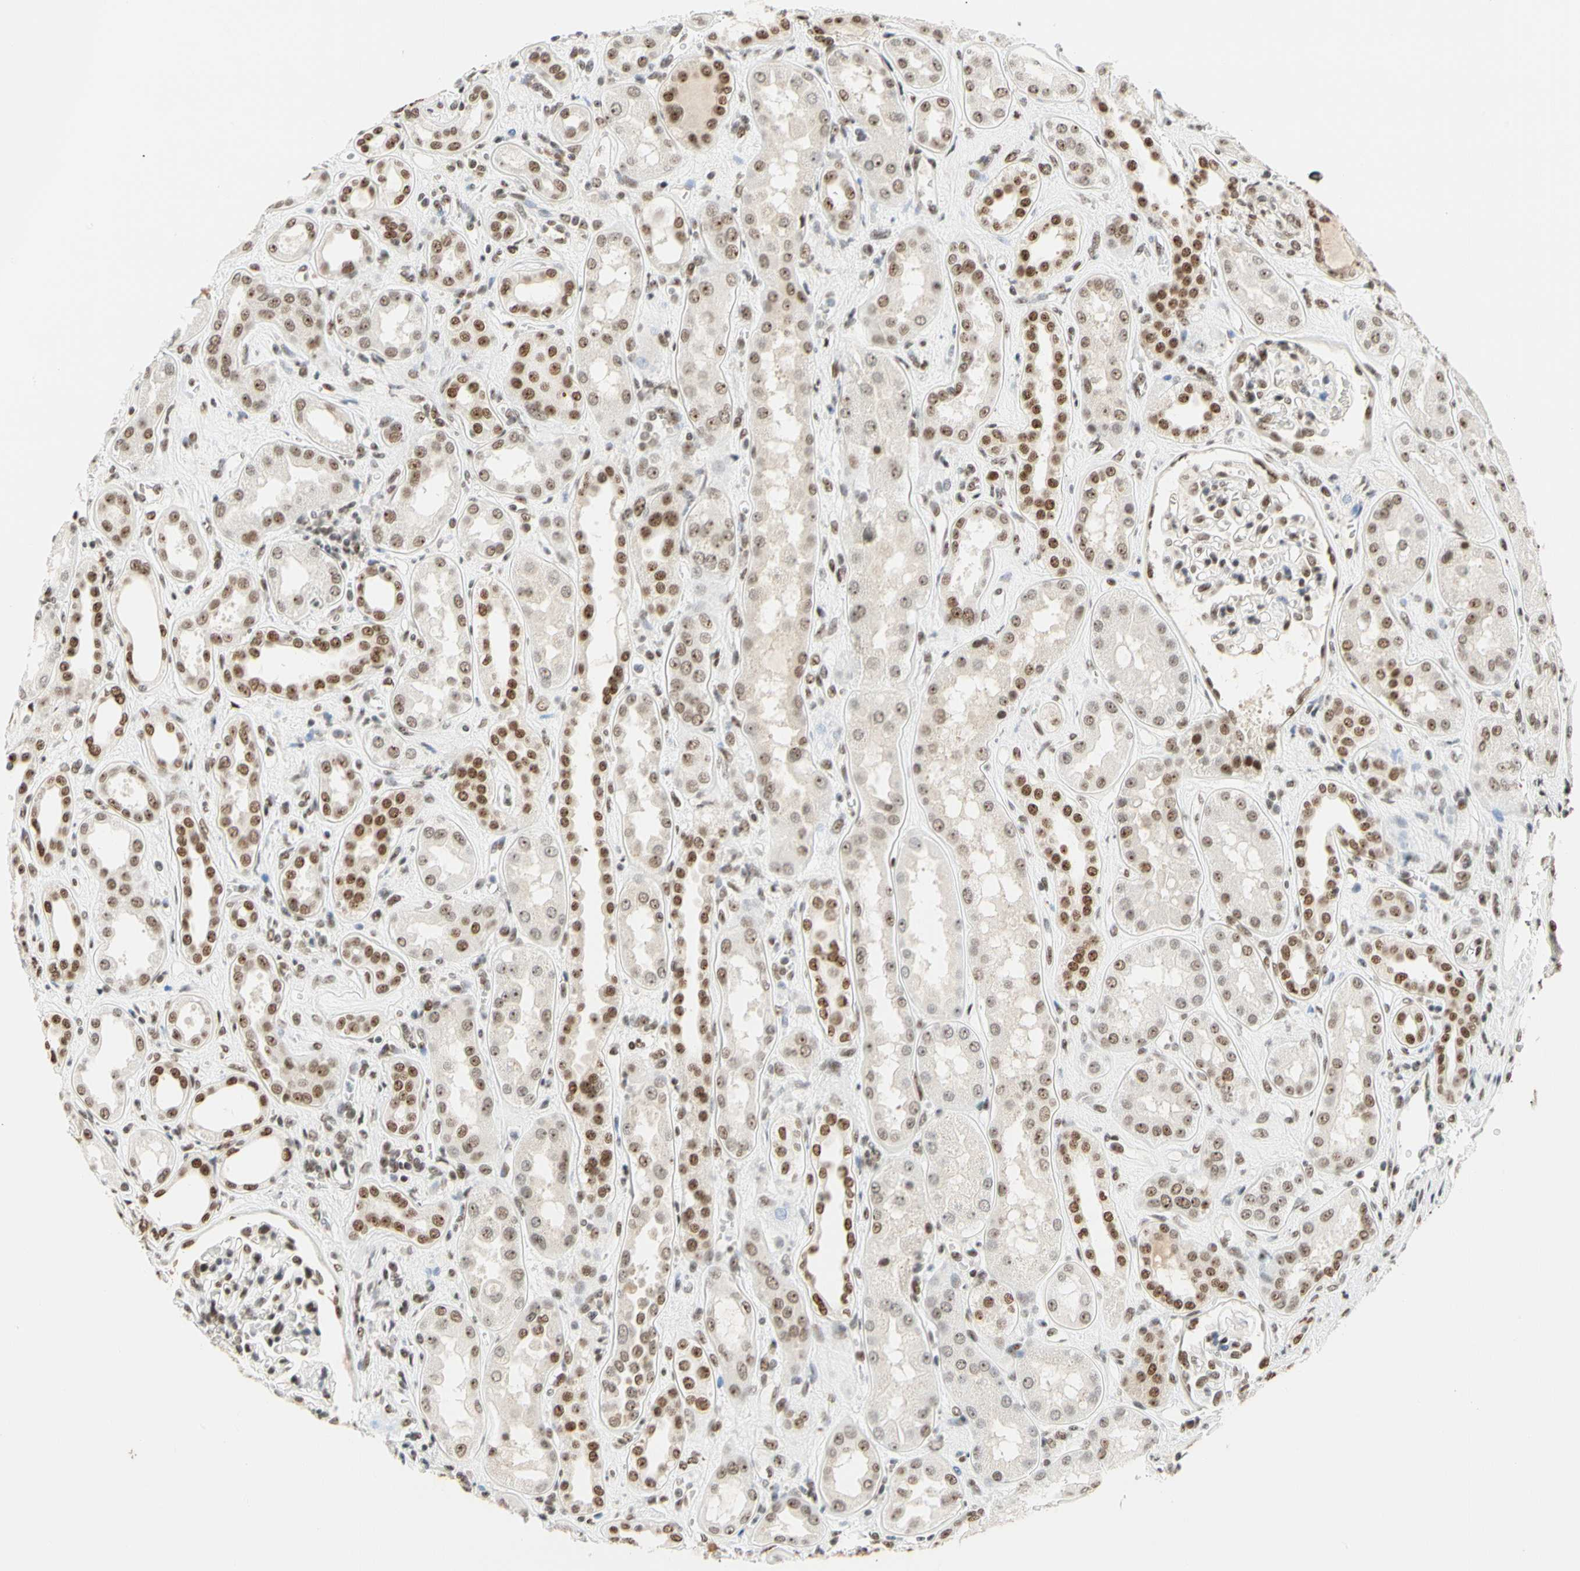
{"staining": {"intensity": "moderate", "quantity": ">75%", "location": "nuclear"}, "tissue": "kidney", "cell_type": "Cells in glomeruli", "image_type": "normal", "snomed": [{"axis": "morphology", "description": "Normal tissue, NOS"}, {"axis": "topography", "description": "Kidney"}], "caption": "High-power microscopy captured an immunohistochemistry histopathology image of normal kidney, revealing moderate nuclear staining in approximately >75% of cells in glomeruli. Using DAB (brown) and hematoxylin (blue) stains, captured at high magnification using brightfield microscopy.", "gene": "ZSCAN16", "patient": {"sex": "male", "age": 59}}